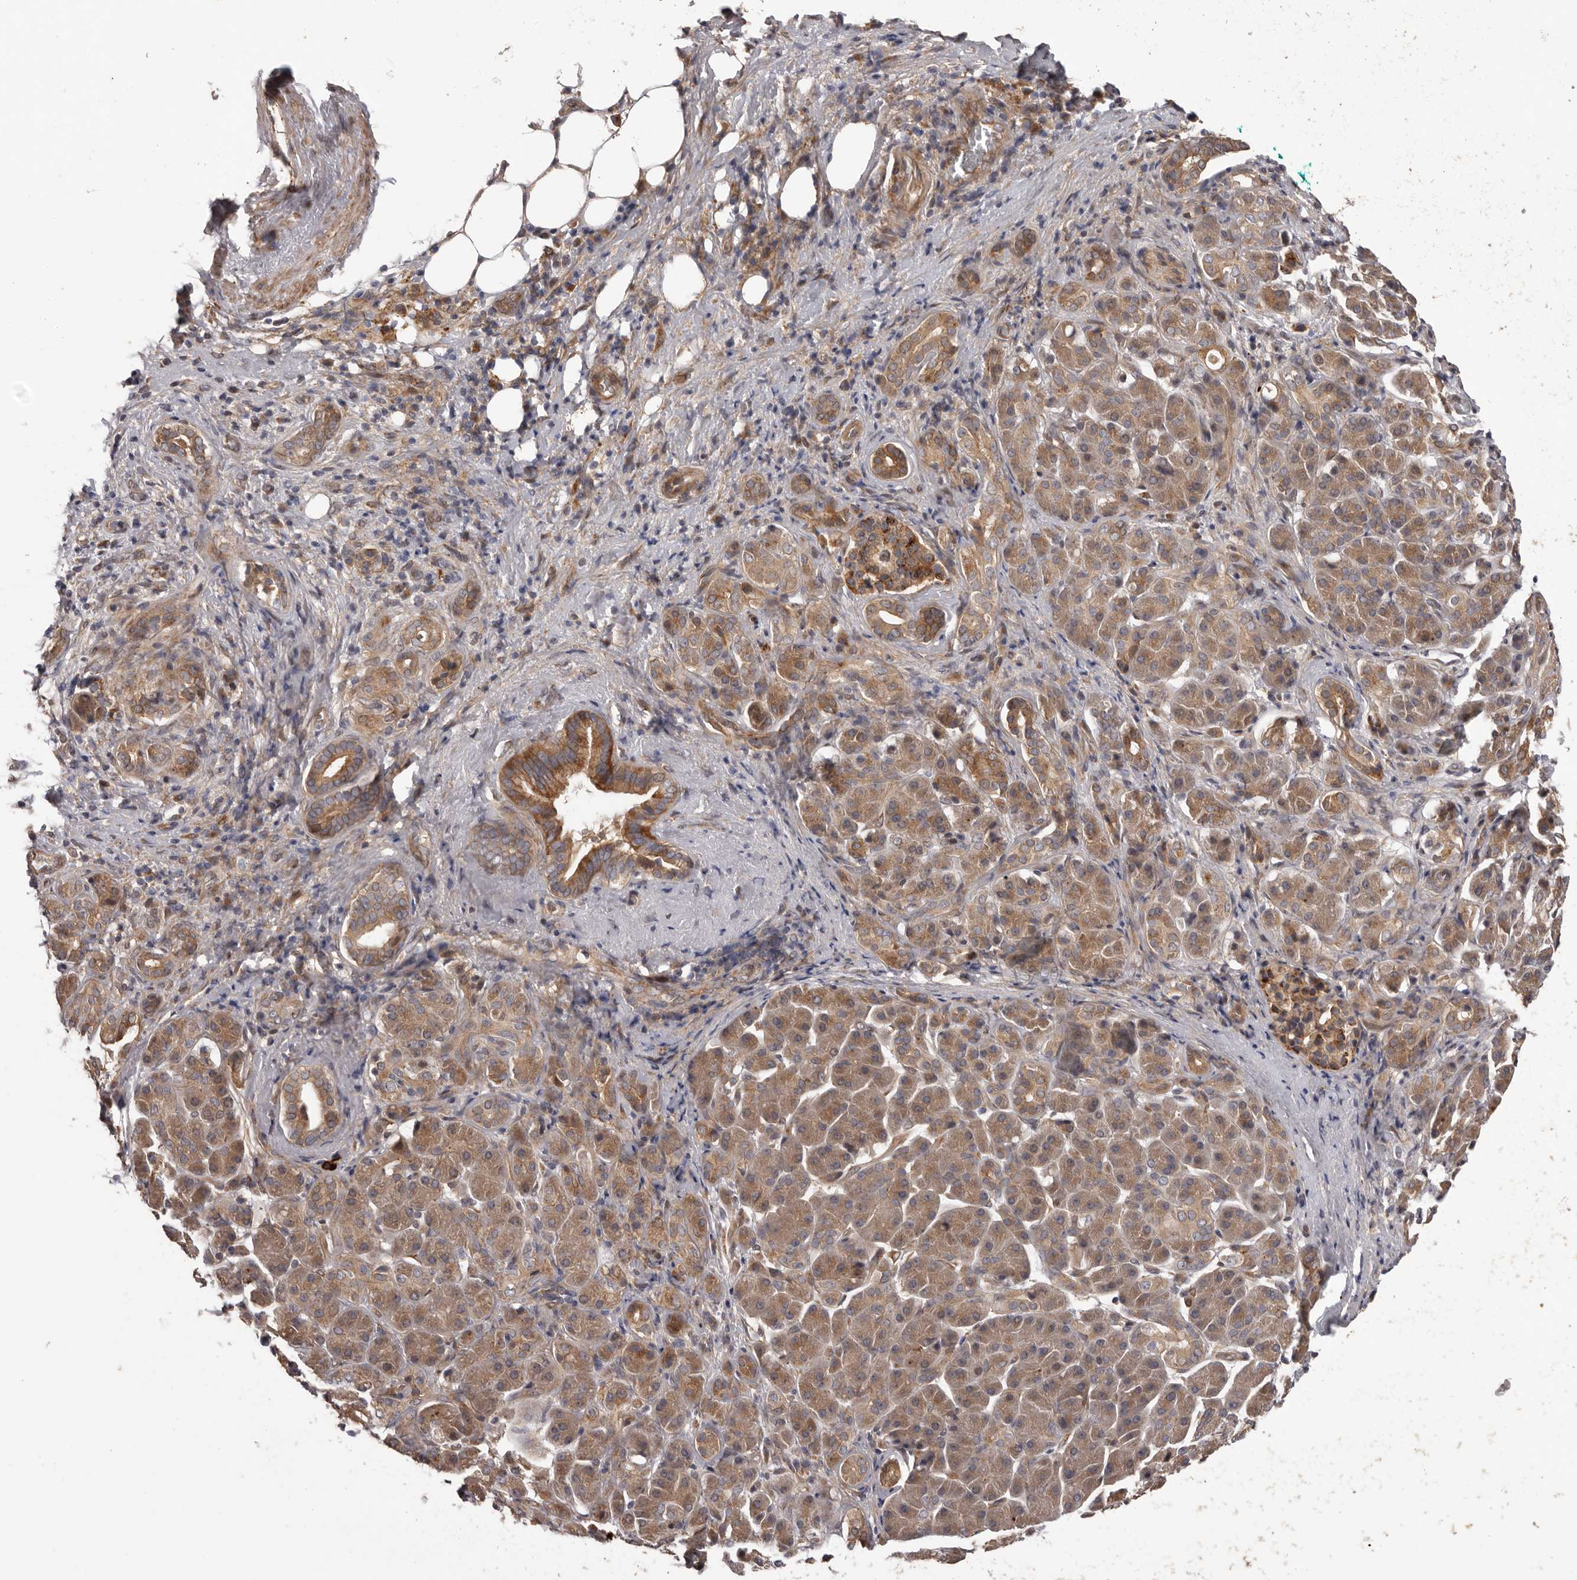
{"staining": {"intensity": "moderate", "quantity": ">75%", "location": "cytoplasmic/membranous"}, "tissue": "pancreatic cancer", "cell_type": "Tumor cells", "image_type": "cancer", "snomed": [{"axis": "morphology", "description": "Adenocarcinoma, NOS"}, {"axis": "topography", "description": "Pancreas"}], "caption": "Pancreatic cancer was stained to show a protein in brown. There is medium levels of moderate cytoplasmic/membranous staining in approximately >75% of tumor cells. (DAB IHC, brown staining for protein, blue staining for nuclei).", "gene": "PRKD1", "patient": {"sex": "male", "age": 78}}